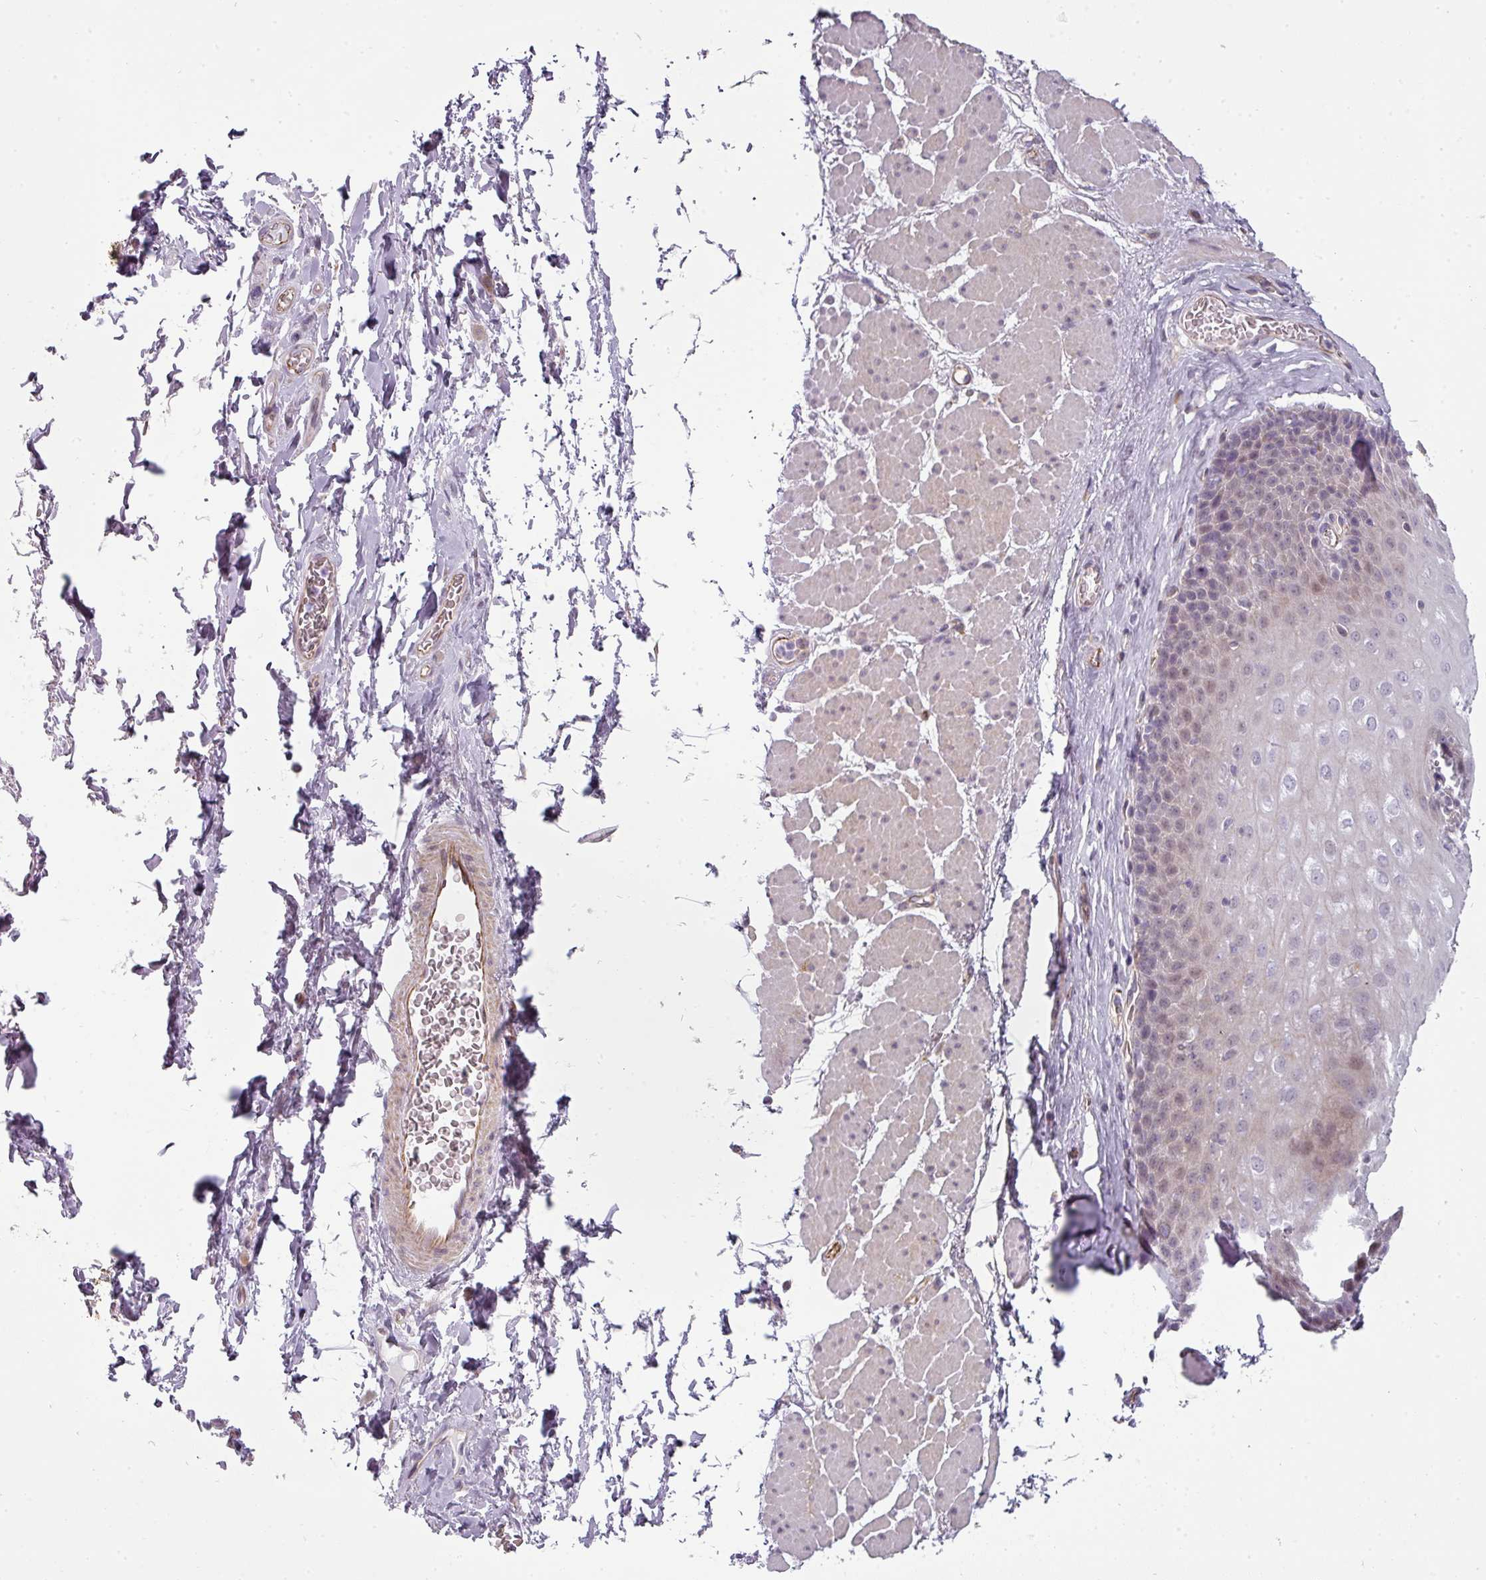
{"staining": {"intensity": "weak", "quantity": "<25%", "location": "nuclear"}, "tissue": "esophagus", "cell_type": "Squamous epithelial cells", "image_type": "normal", "snomed": [{"axis": "morphology", "description": "Normal tissue, NOS"}, {"axis": "topography", "description": "Esophagus"}], "caption": "A photomicrograph of human esophagus is negative for staining in squamous epithelial cells.", "gene": "CHRDL1", "patient": {"sex": "female", "age": 66}}